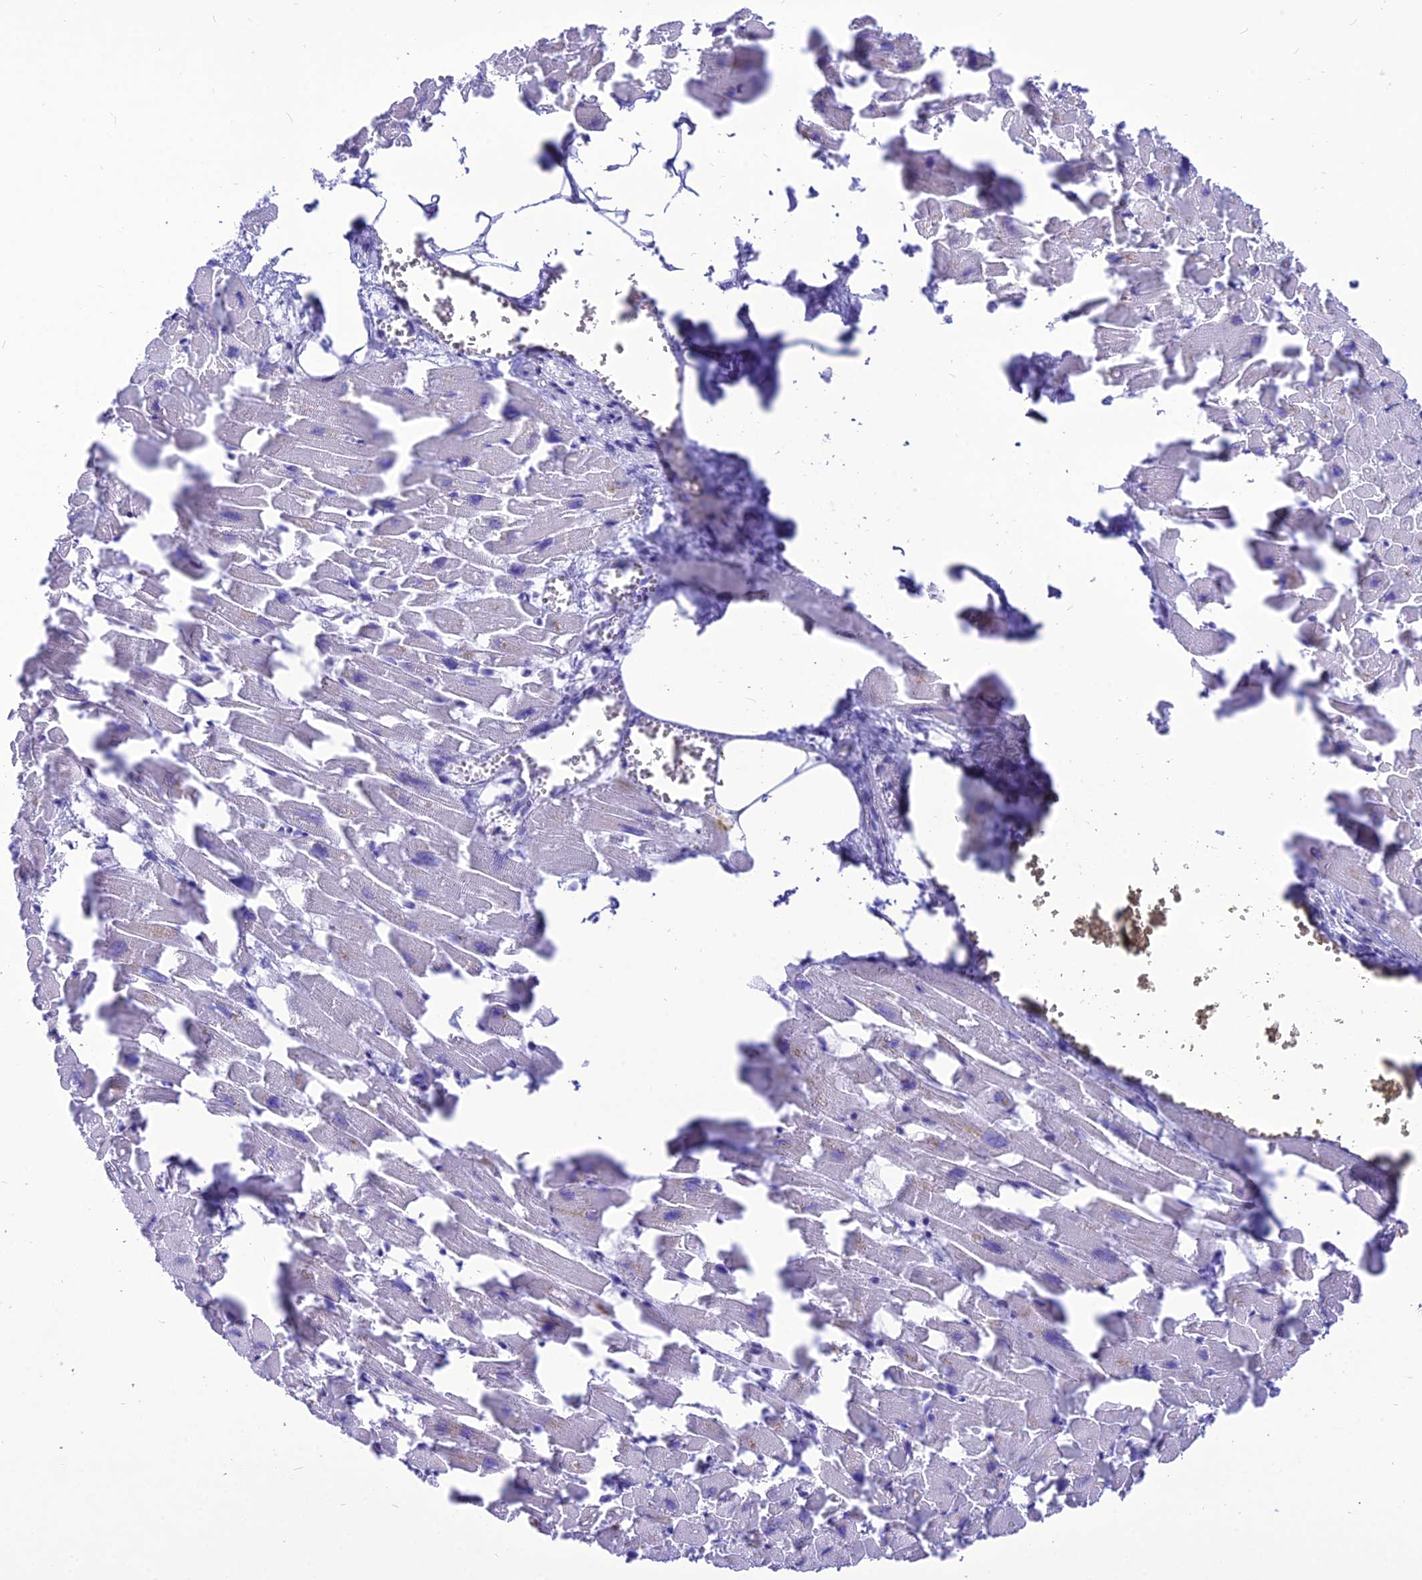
{"staining": {"intensity": "negative", "quantity": "none", "location": "none"}, "tissue": "heart muscle", "cell_type": "Cardiomyocytes", "image_type": "normal", "snomed": [{"axis": "morphology", "description": "Normal tissue, NOS"}, {"axis": "topography", "description": "Heart"}], "caption": "Immunohistochemical staining of benign heart muscle demonstrates no significant positivity in cardiomyocytes. (DAB (3,3'-diaminobenzidine) immunohistochemistry with hematoxylin counter stain).", "gene": "PNMA5", "patient": {"sex": "female", "age": 64}}